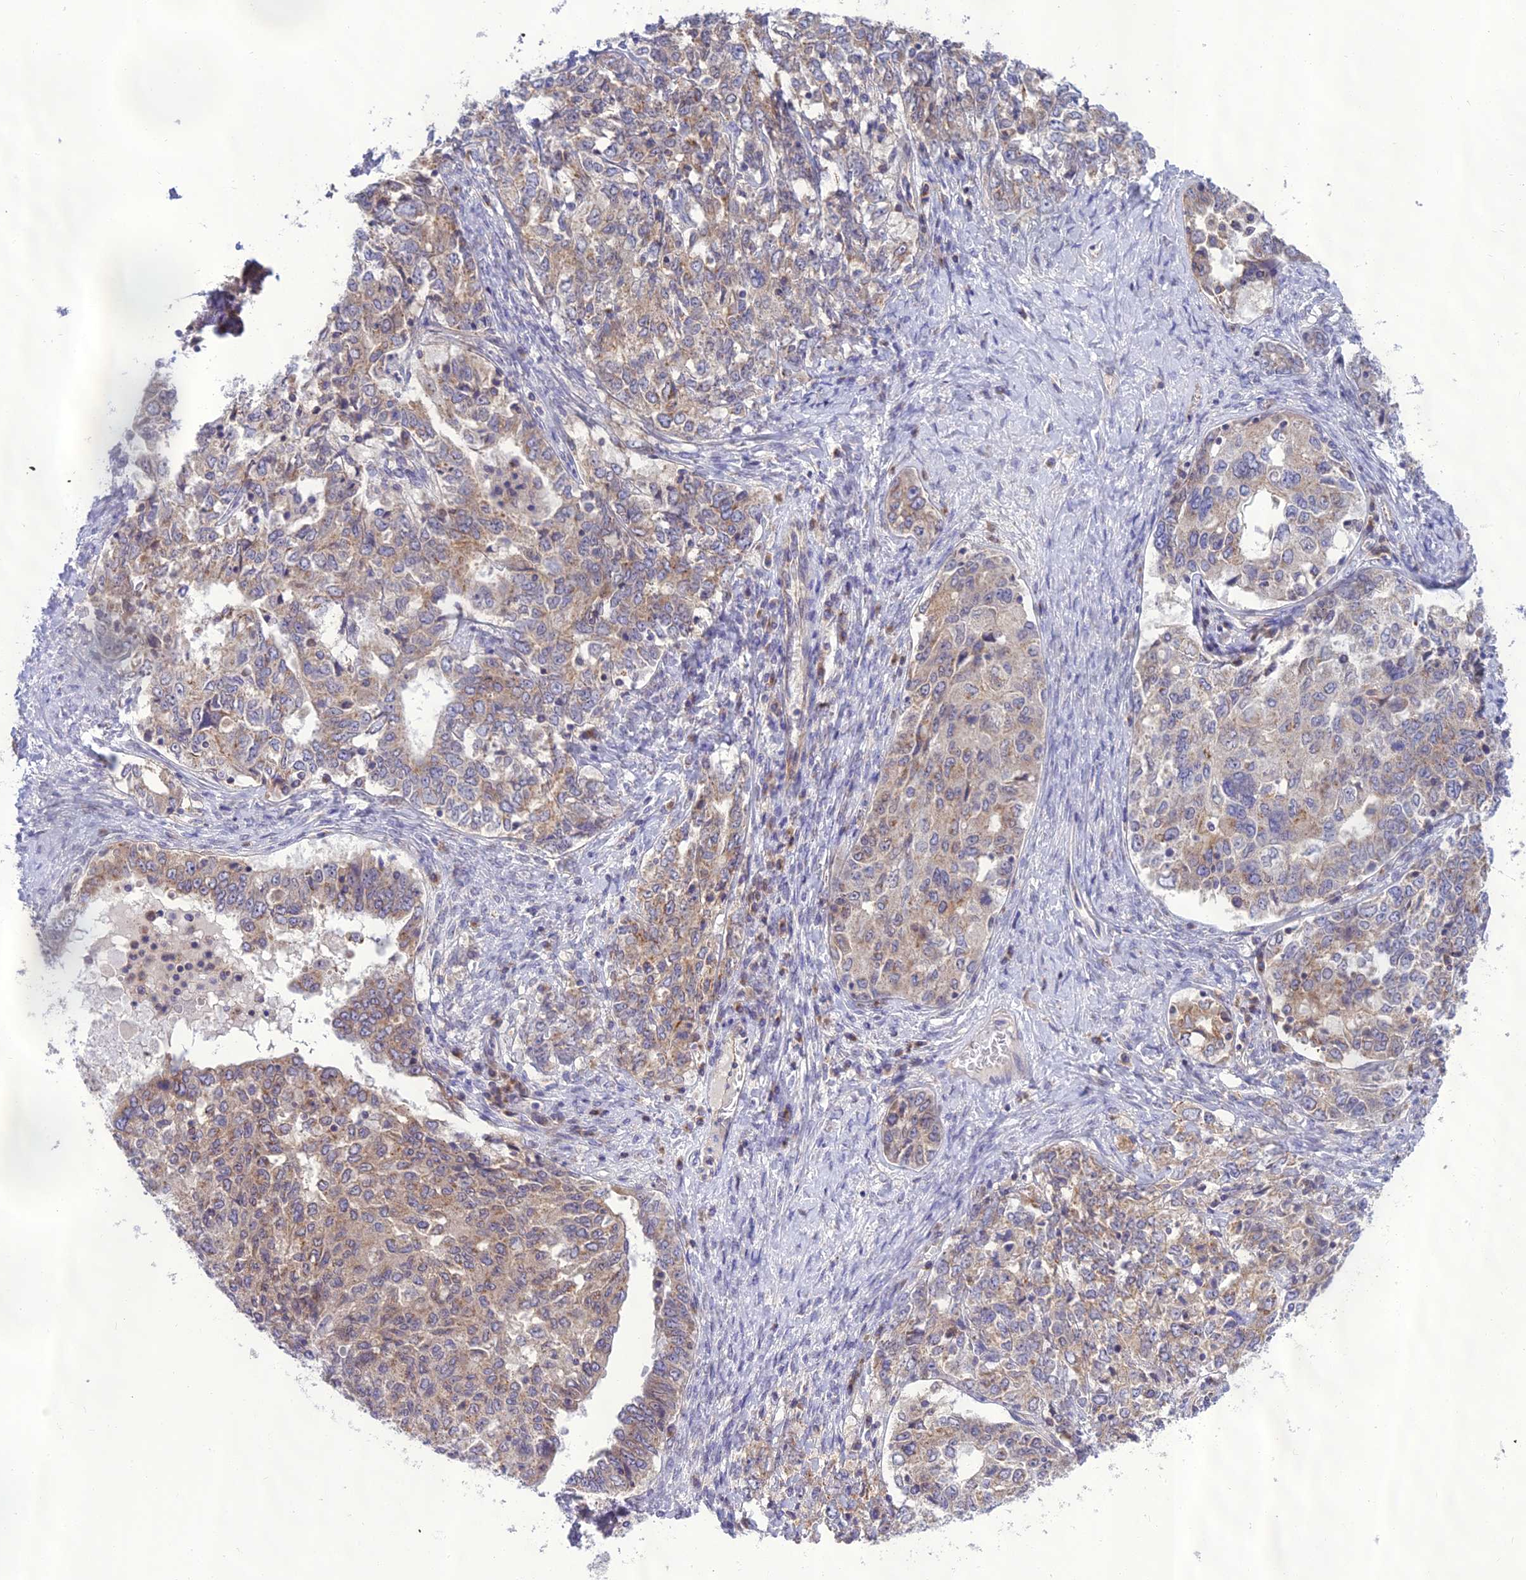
{"staining": {"intensity": "weak", "quantity": ">75%", "location": "cytoplasmic/membranous"}, "tissue": "ovarian cancer", "cell_type": "Tumor cells", "image_type": "cancer", "snomed": [{"axis": "morphology", "description": "Carcinoma, endometroid"}, {"axis": "topography", "description": "Ovary"}], "caption": "Immunohistochemistry (IHC) photomicrograph of ovarian endometroid carcinoma stained for a protein (brown), which exhibits low levels of weak cytoplasmic/membranous positivity in approximately >75% of tumor cells.", "gene": "GOLPH3", "patient": {"sex": "female", "age": 62}}